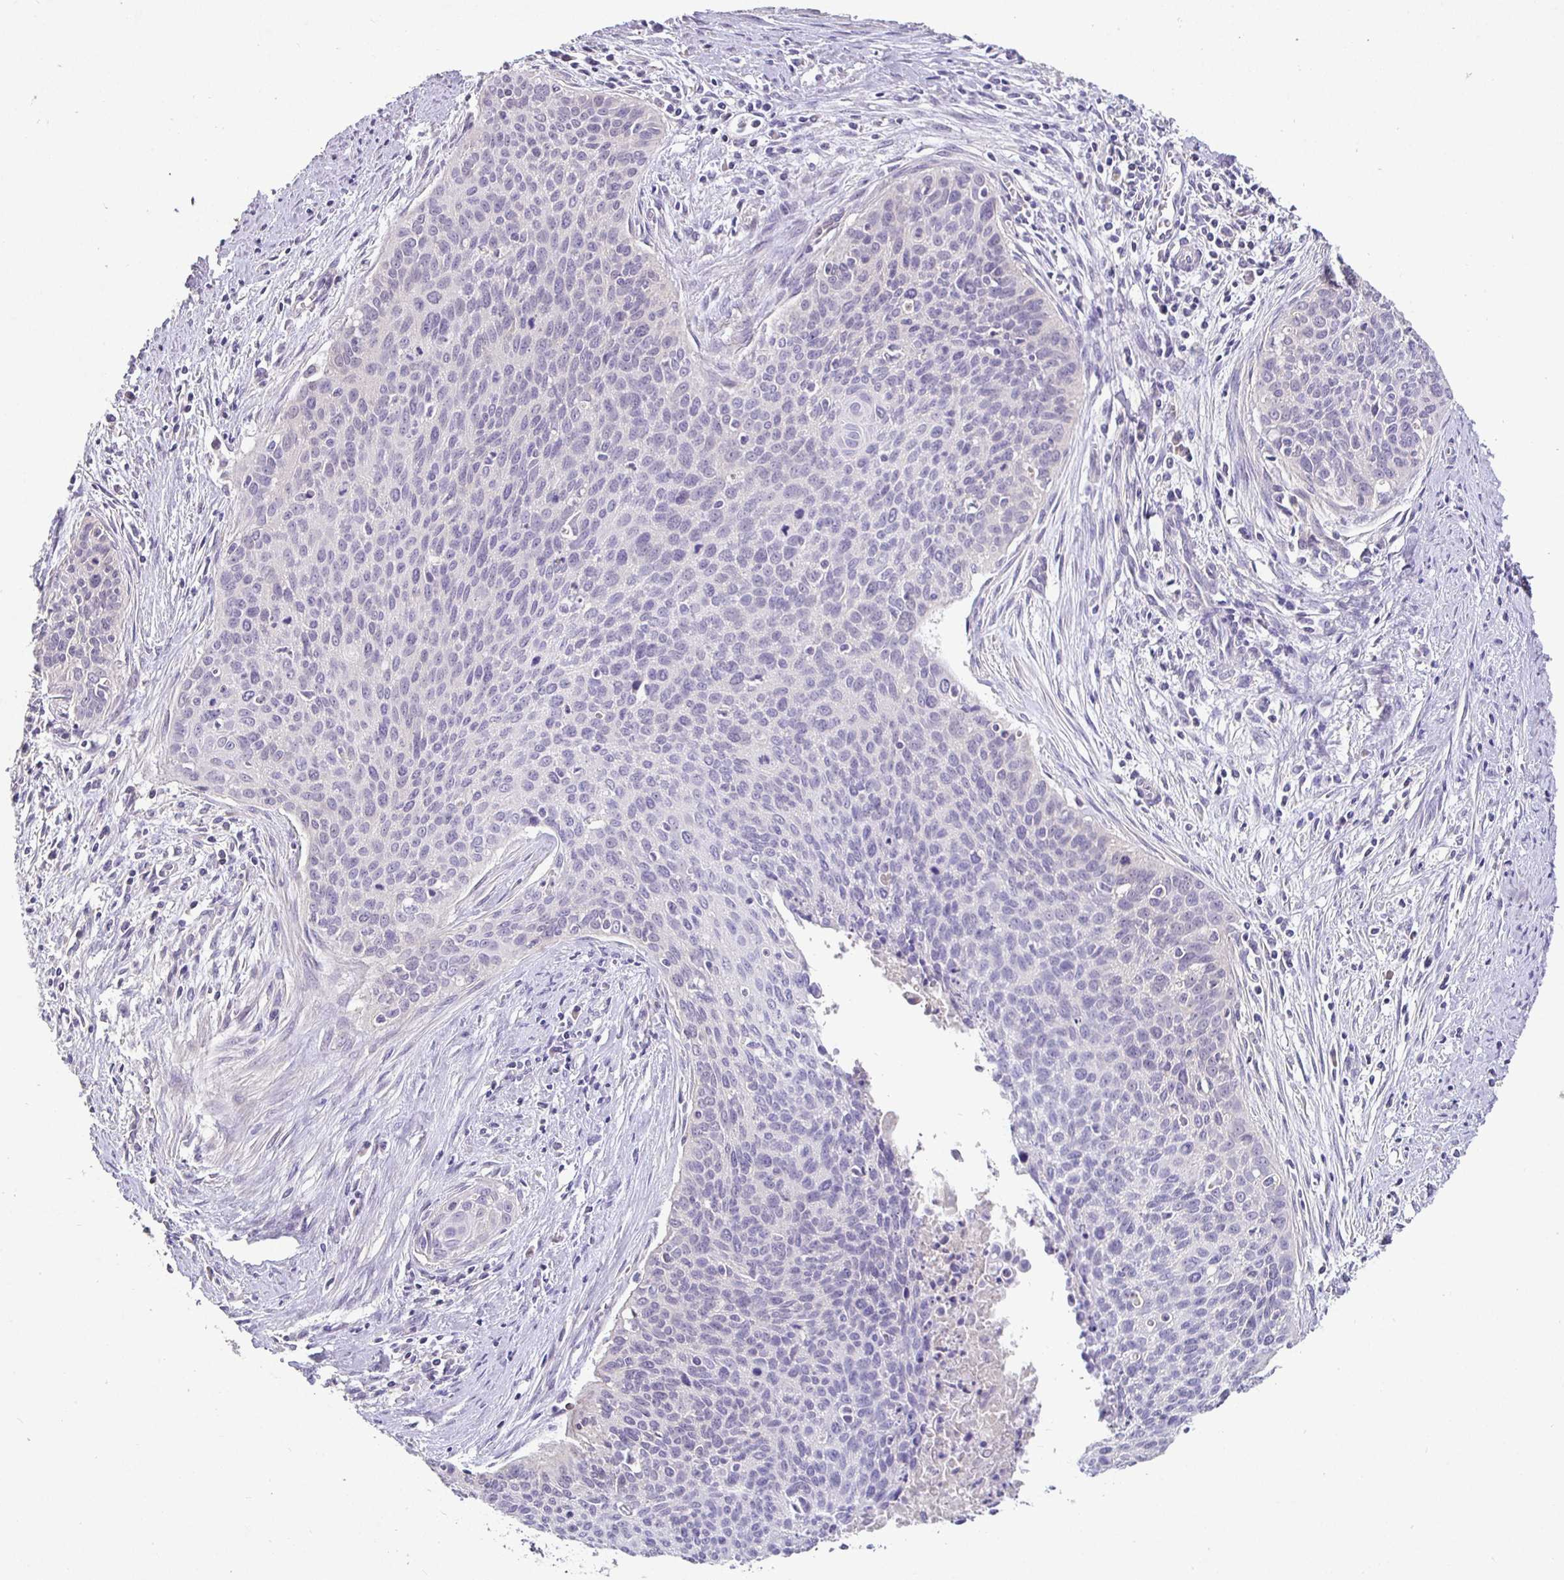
{"staining": {"intensity": "negative", "quantity": "none", "location": "none"}, "tissue": "cervical cancer", "cell_type": "Tumor cells", "image_type": "cancer", "snomed": [{"axis": "morphology", "description": "Squamous cell carcinoma, NOS"}, {"axis": "topography", "description": "Cervix"}], "caption": "Squamous cell carcinoma (cervical) was stained to show a protein in brown. There is no significant staining in tumor cells.", "gene": "SHISA4", "patient": {"sex": "female", "age": 55}}